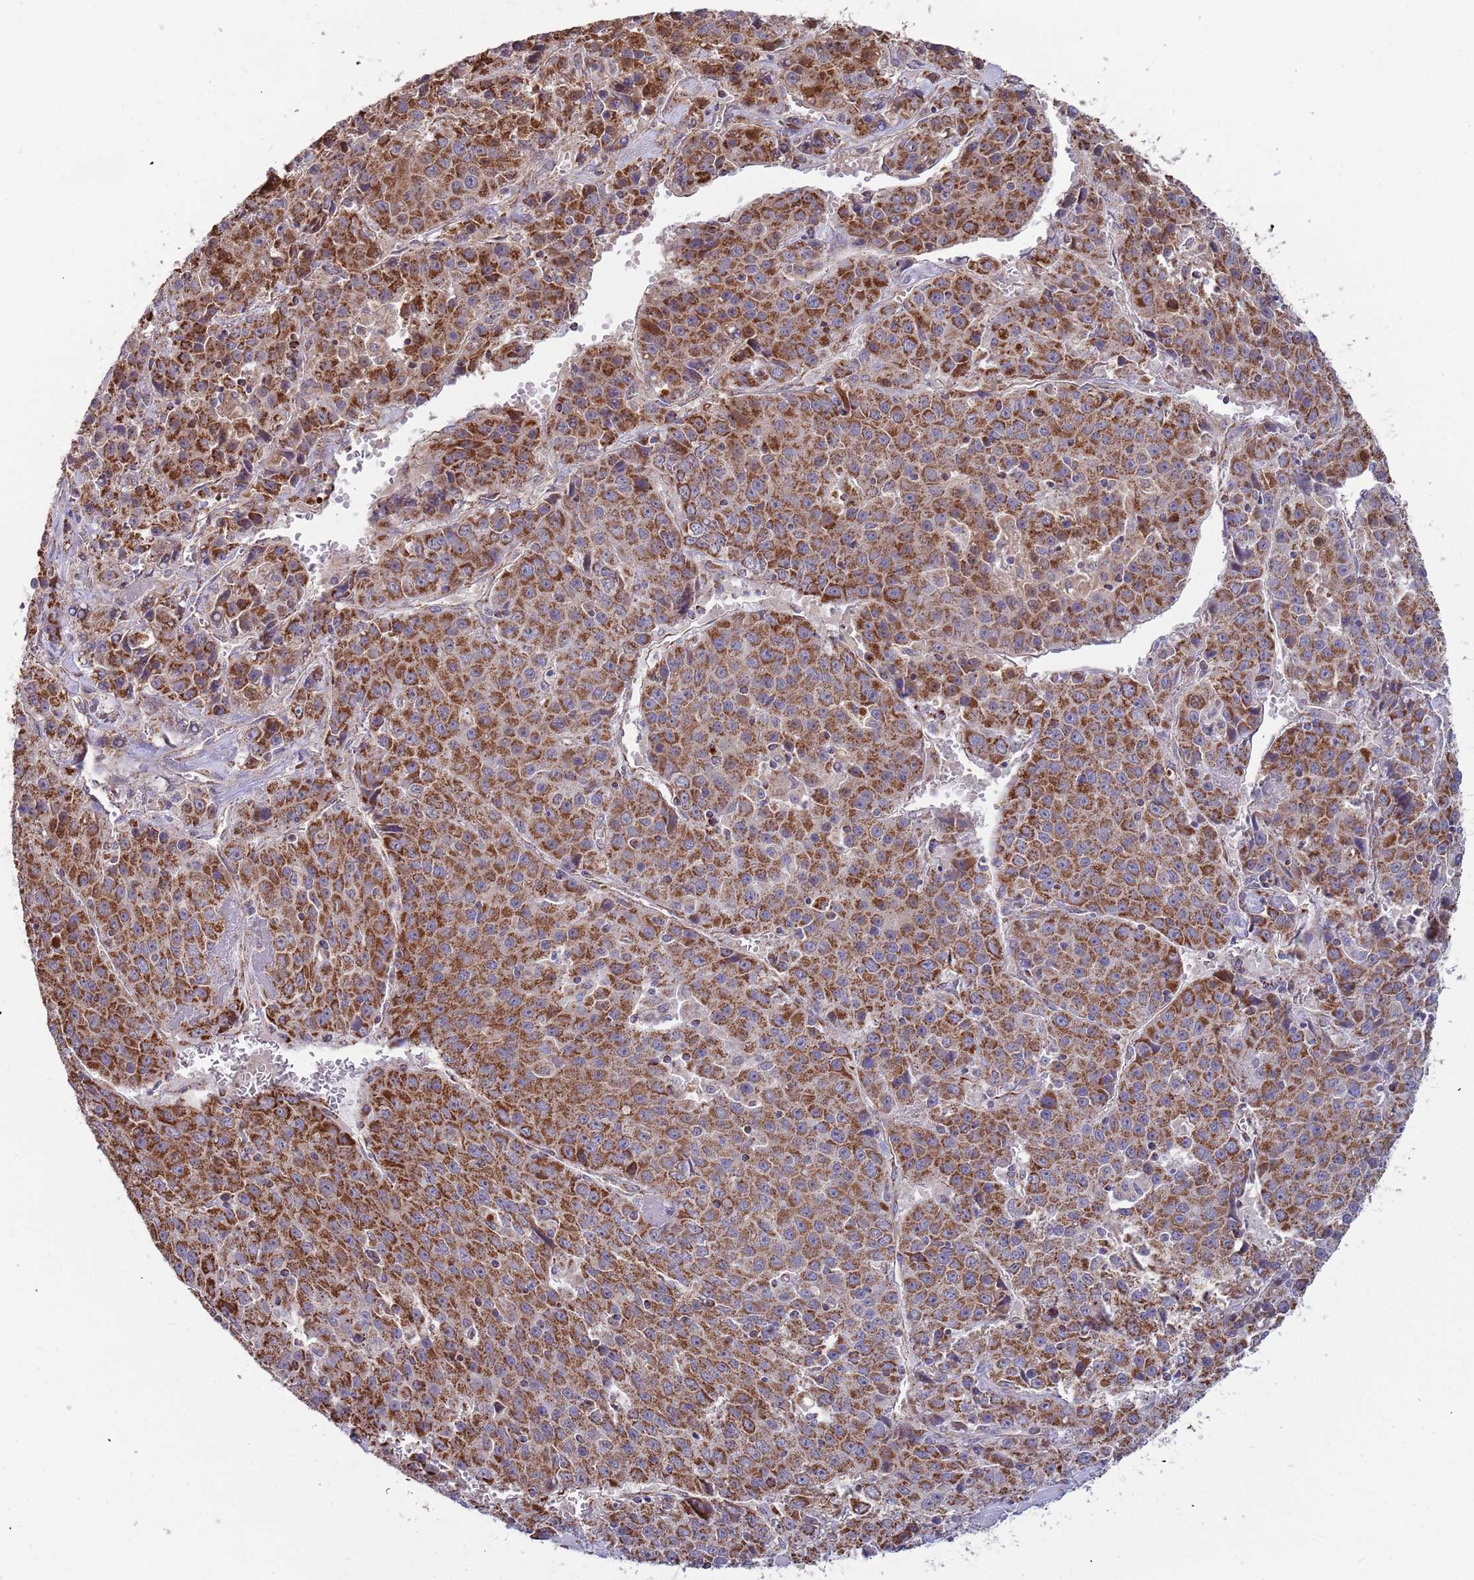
{"staining": {"intensity": "strong", "quantity": ">75%", "location": "cytoplasmic/membranous"}, "tissue": "liver cancer", "cell_type": "Tumor cells", "image_type": "cancer", "snomed": [{"axis": "morphology", "description": "Carcinoma, Hepatocellular, NOS"}, {"axis": "topography", "description": "Liver"}], "caption": "The immunohistochemical stain shows strong cytoplasmic/membranous staining in tumor cells of liver cancer (hepatocellular carcinoma) tissue. (brown staining indicates protein expression, while blue staining denotes nuclei).", "gene": "VPS16", "patient": {"sex": "female", "age": 53}}